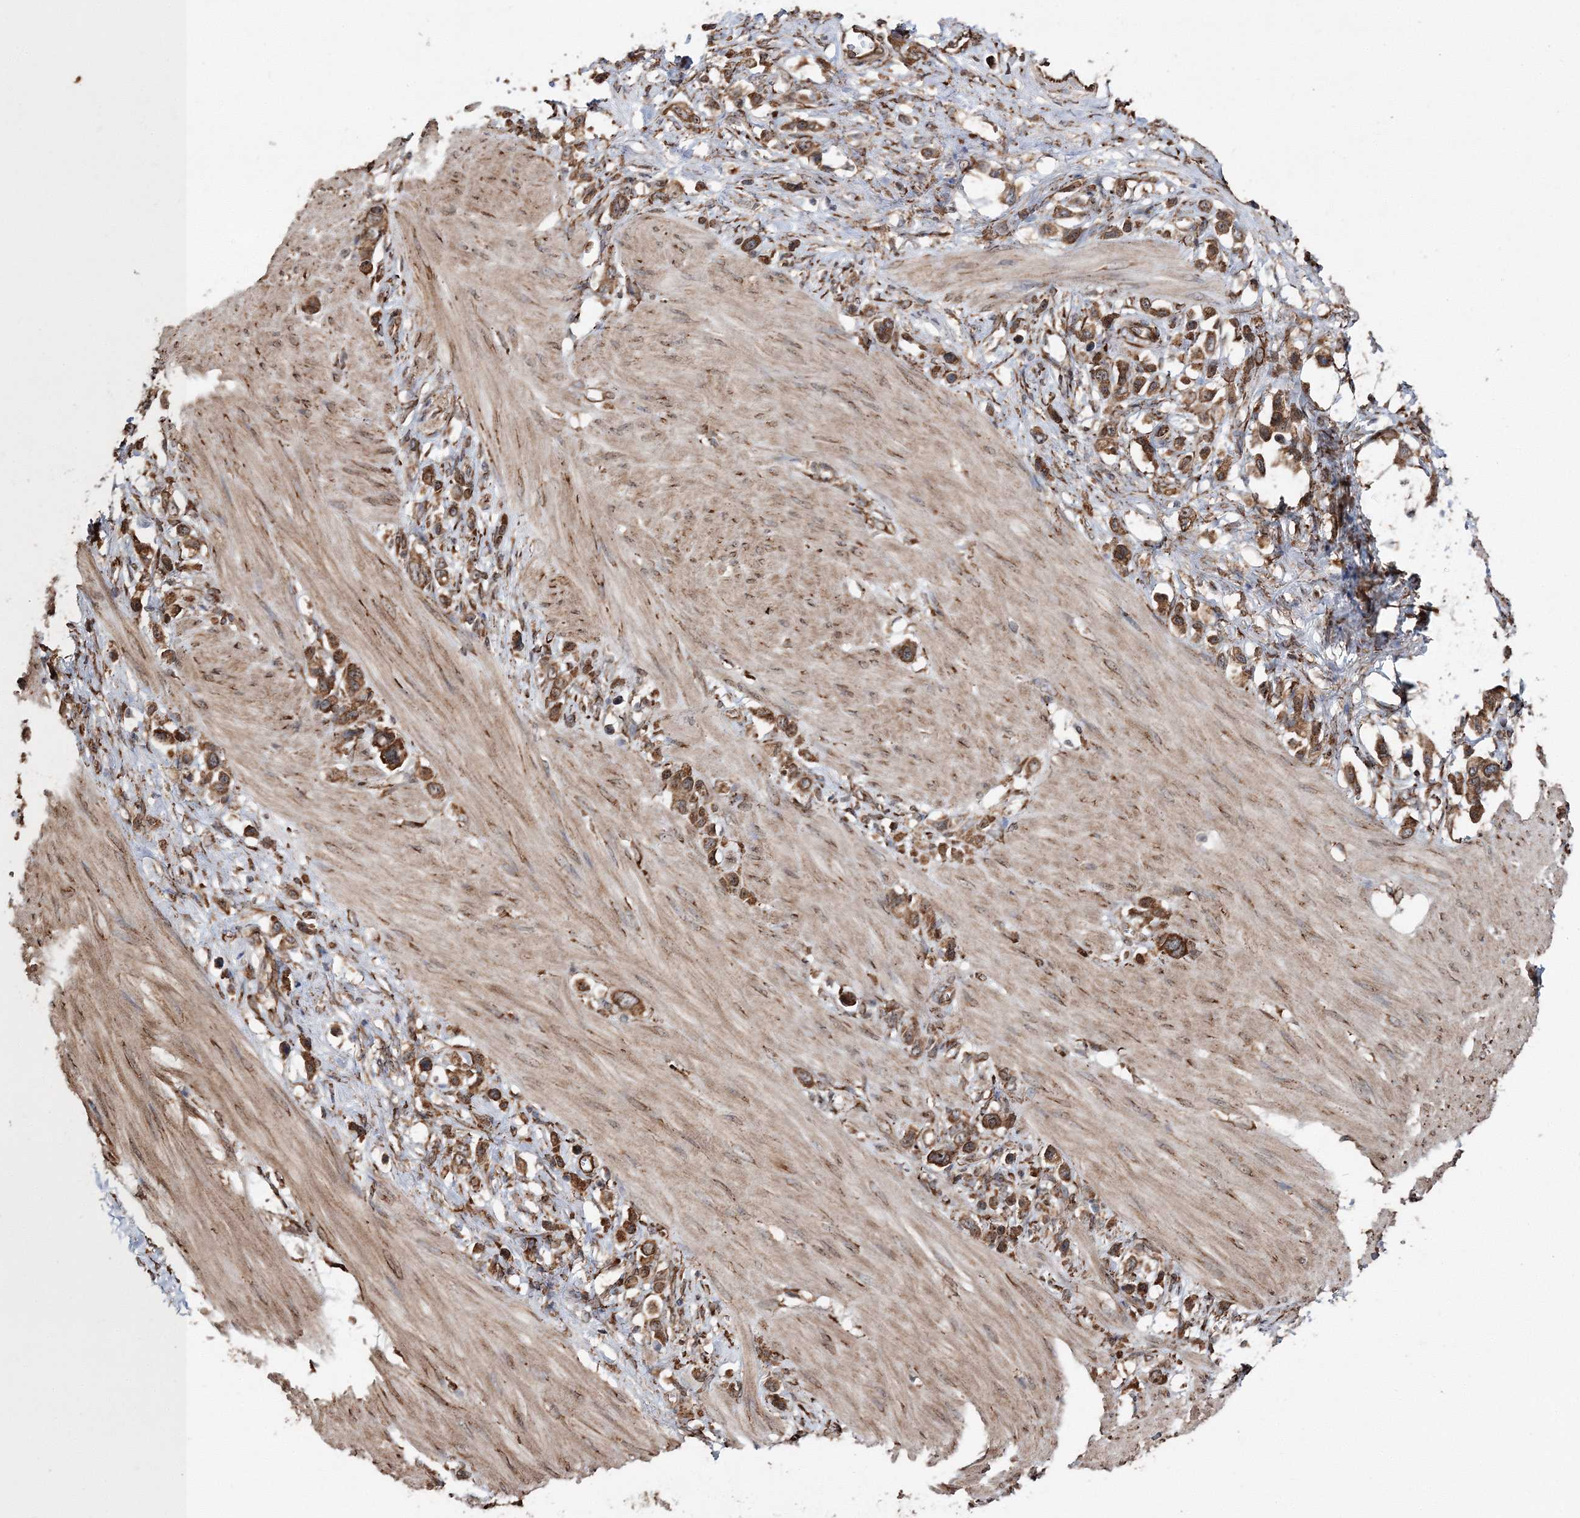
{"staining": {"intensity": "moderate", "quantity": ">75%", "location": "cytoplasmic/membranous"}, "tissue": "stomach cancer", "cell_type": "Tumor cells", "image_type": "cancer", "snomed": [{"axis": "morphology", "description": "Adenocarcinoma, NOS"}, {"axis": "topography", "description": "Stomach"}], "caption": "Tumor cells display medium levels of moderate cytoplasmic/membranous staining in approximately >75% of cells in stomach cancer. The protein is shown in brown color, while the nuclei are stained blue.", "gene": "SCRN3", "patient": {"sex": "female", "age": 65}}